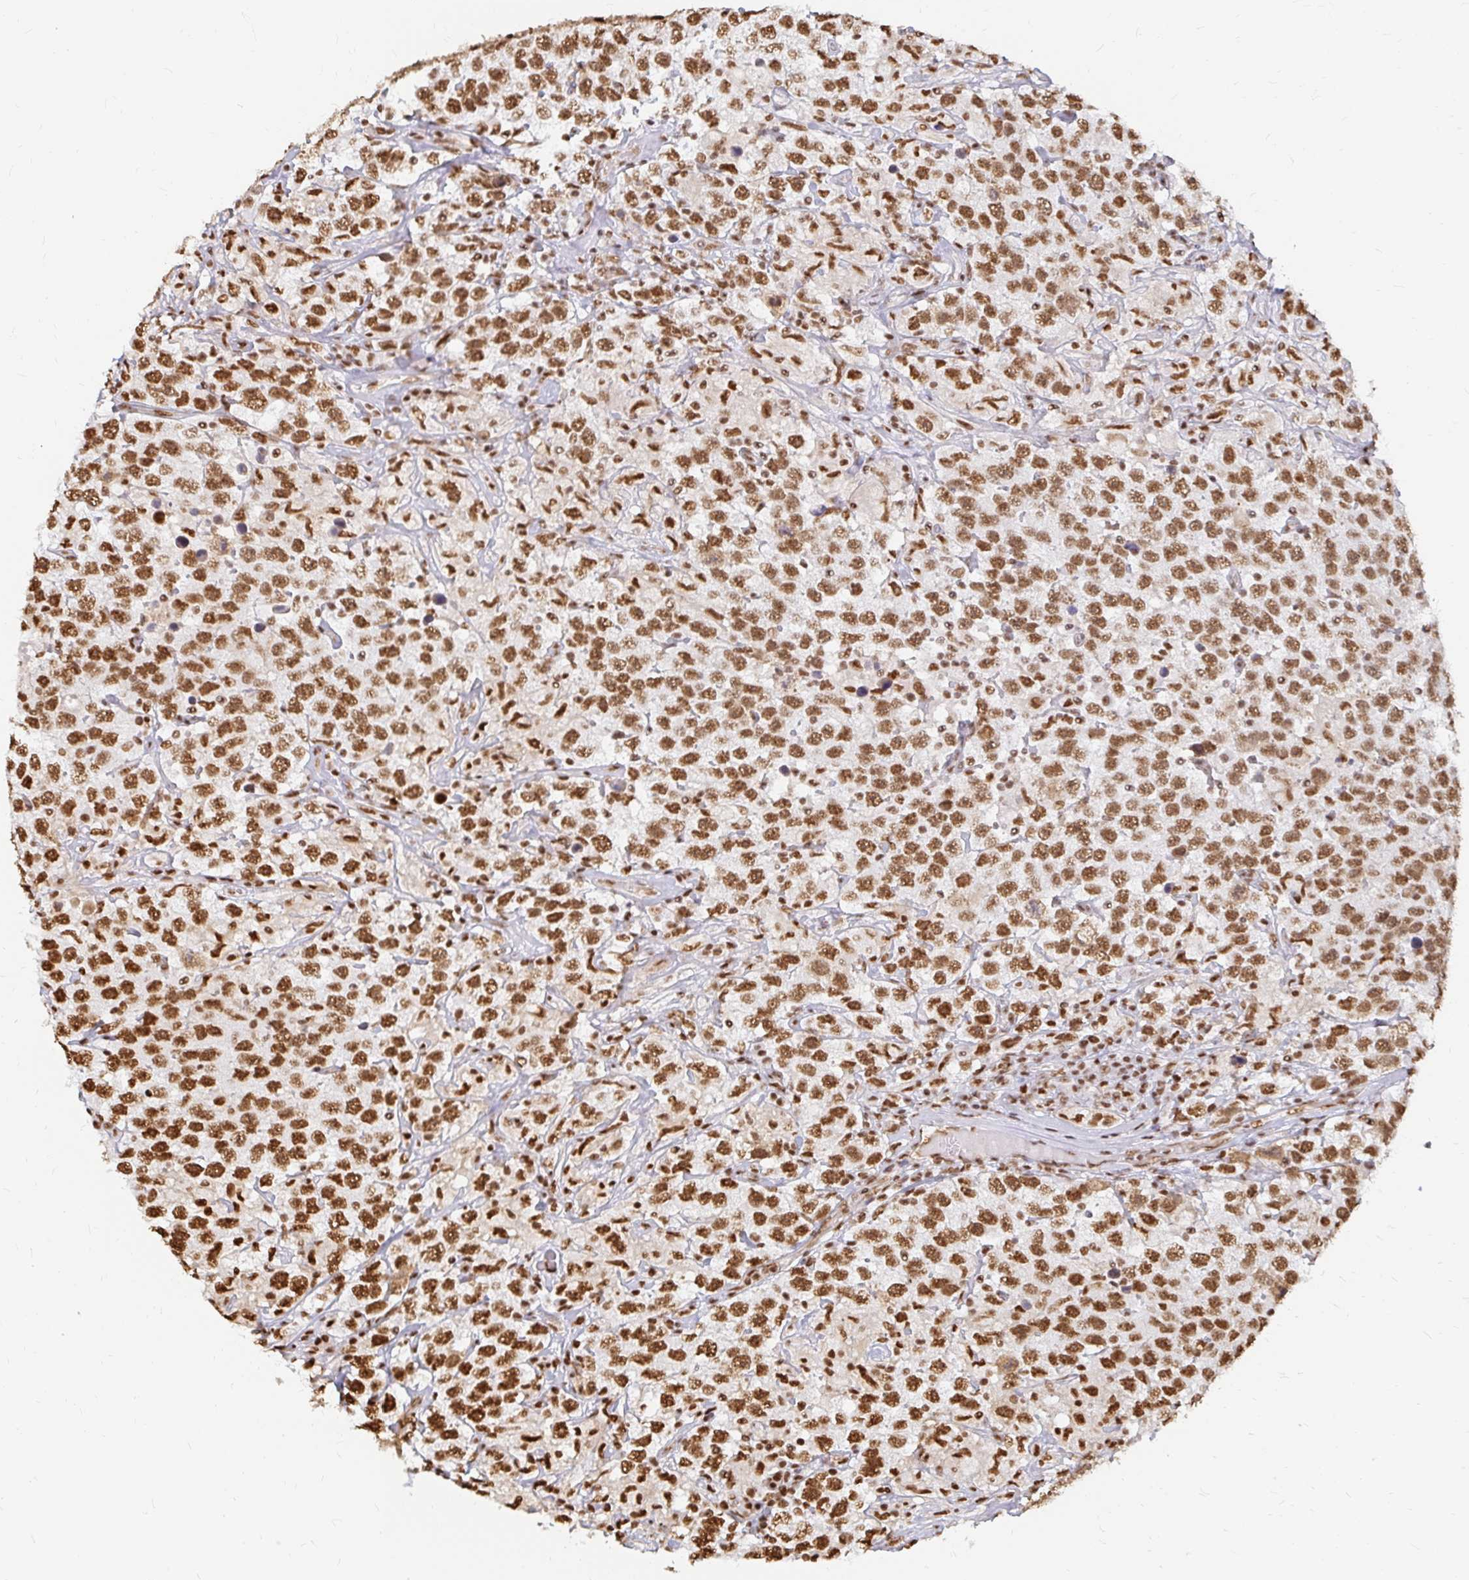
{"staining": {"intensity": "strong", "quantity": ">75%", "location": "nuclear"}, "tissue": "testis cancer", "cell_type": "Tumor cells", "image_type": "cancer", "snomed": [{"axis": "morphology", "description": "Seminoma, NOS"}, {"axis": "topography", "description": "Testis"}], "caption": "Testis seminoma stained with DAB (3,3'-diaminobenzidine) immunohistochemistry (IHC) displays high levels of strong nuclear expression in about >75% of tumor cells.", "gene": "HNRNPU", "patient": {"sex": "male", "age": 41}}